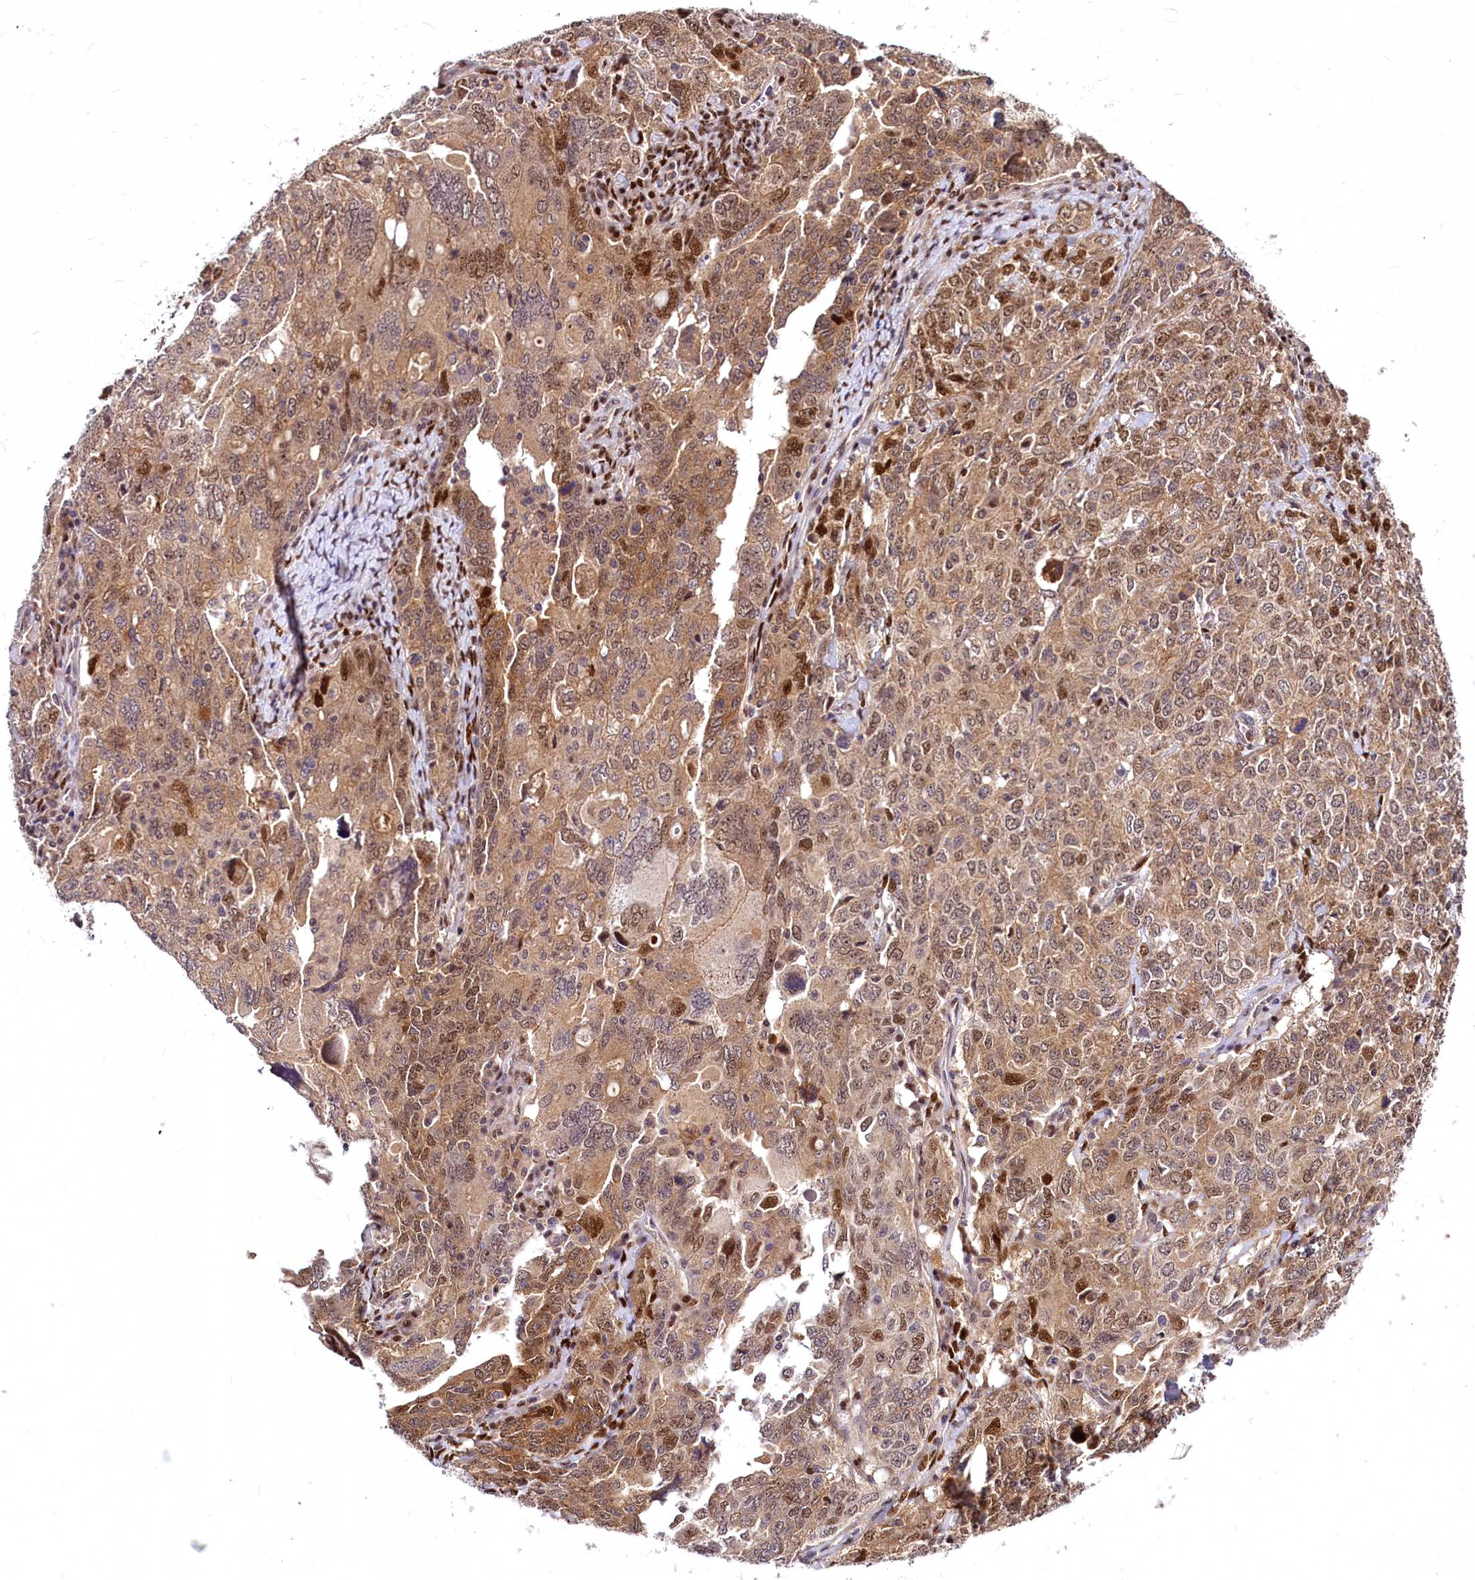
{"staining": {"intensity": "moderate", "quantity": ">75%", "location": "cytoplasmic/membranous,nuclear"}, "tissue": "ovarian cancer", "cell_type": "Tumor cells", "image_type": "cancer", "snomed": [{"axis": "morphology", "description": "Carcinoma, endometroid"}, {"axis": "topography", "description": "Ovary"}], "caption": "Moderate cytoplasmic/membranous and nuclear expression is appreciated in about >75% of tumor cells in ovarian endometroid carcinoma. The staining is performed using DAB brown chromogen to label protein expression. The nuclei are counter-stained blue using hematoxylin.", "gene": "MAML2", "patient": {"sex": "female", "age": 62}}